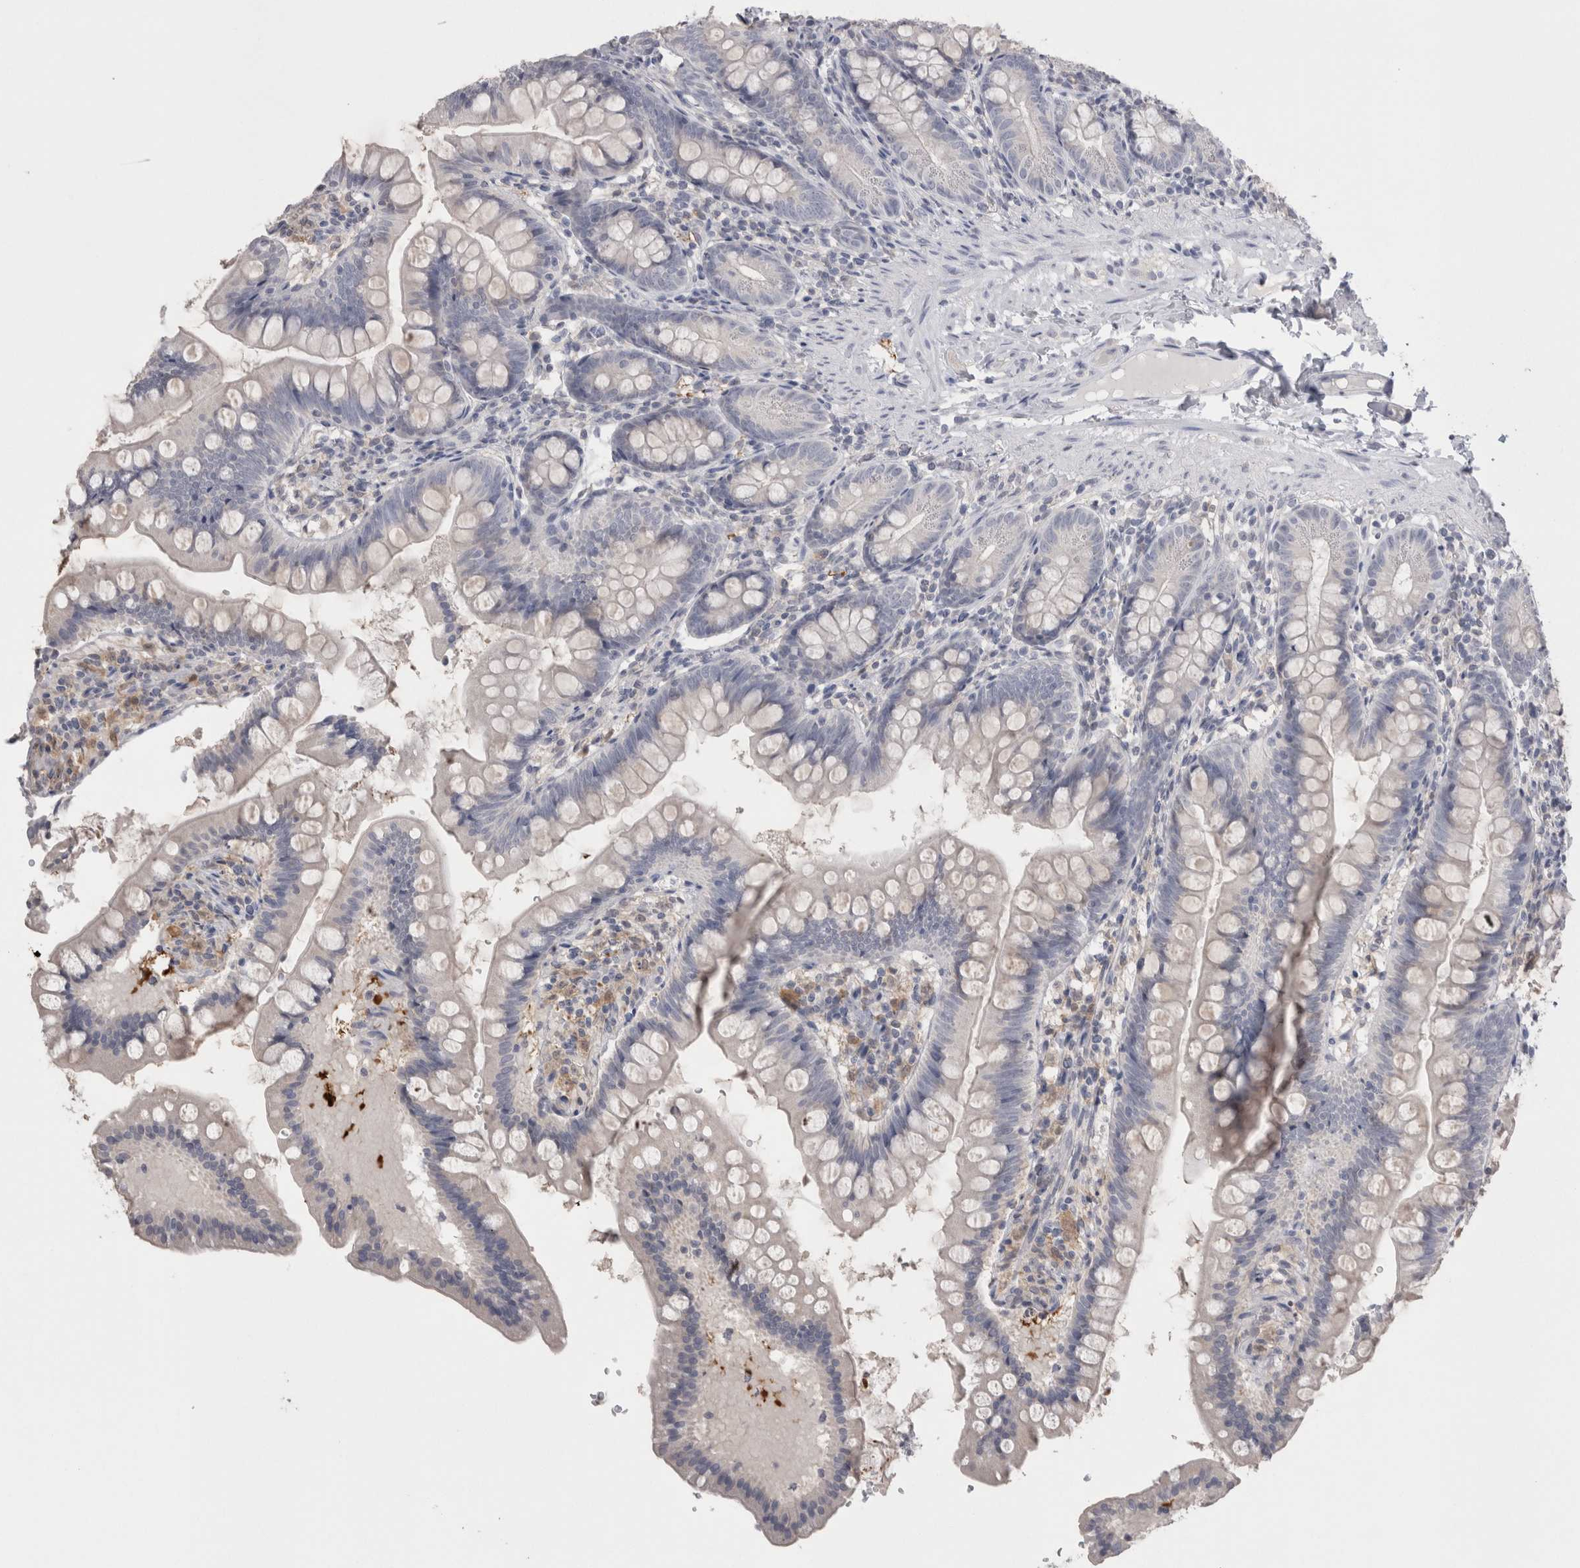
{"staining": {"intensity": "negative", "quantity": "none", "location": "none"}, "tissue": "small intestine", "cell_type": "Glandular cells", "image_type": "normal", "snomed": [{"axis": "morphology", "description": "Normal tissue, NOS"}, {"axis": "topography", "description": "Small intestine"}], "caption": "High power microscopy photomicrograph of an immunohistochemistry micrograph of unremarkable small intestine, revealing no significant expression in glandular cells.", "gene": "SUCNR1", "patient": {"sex": "male", "age": 7}}